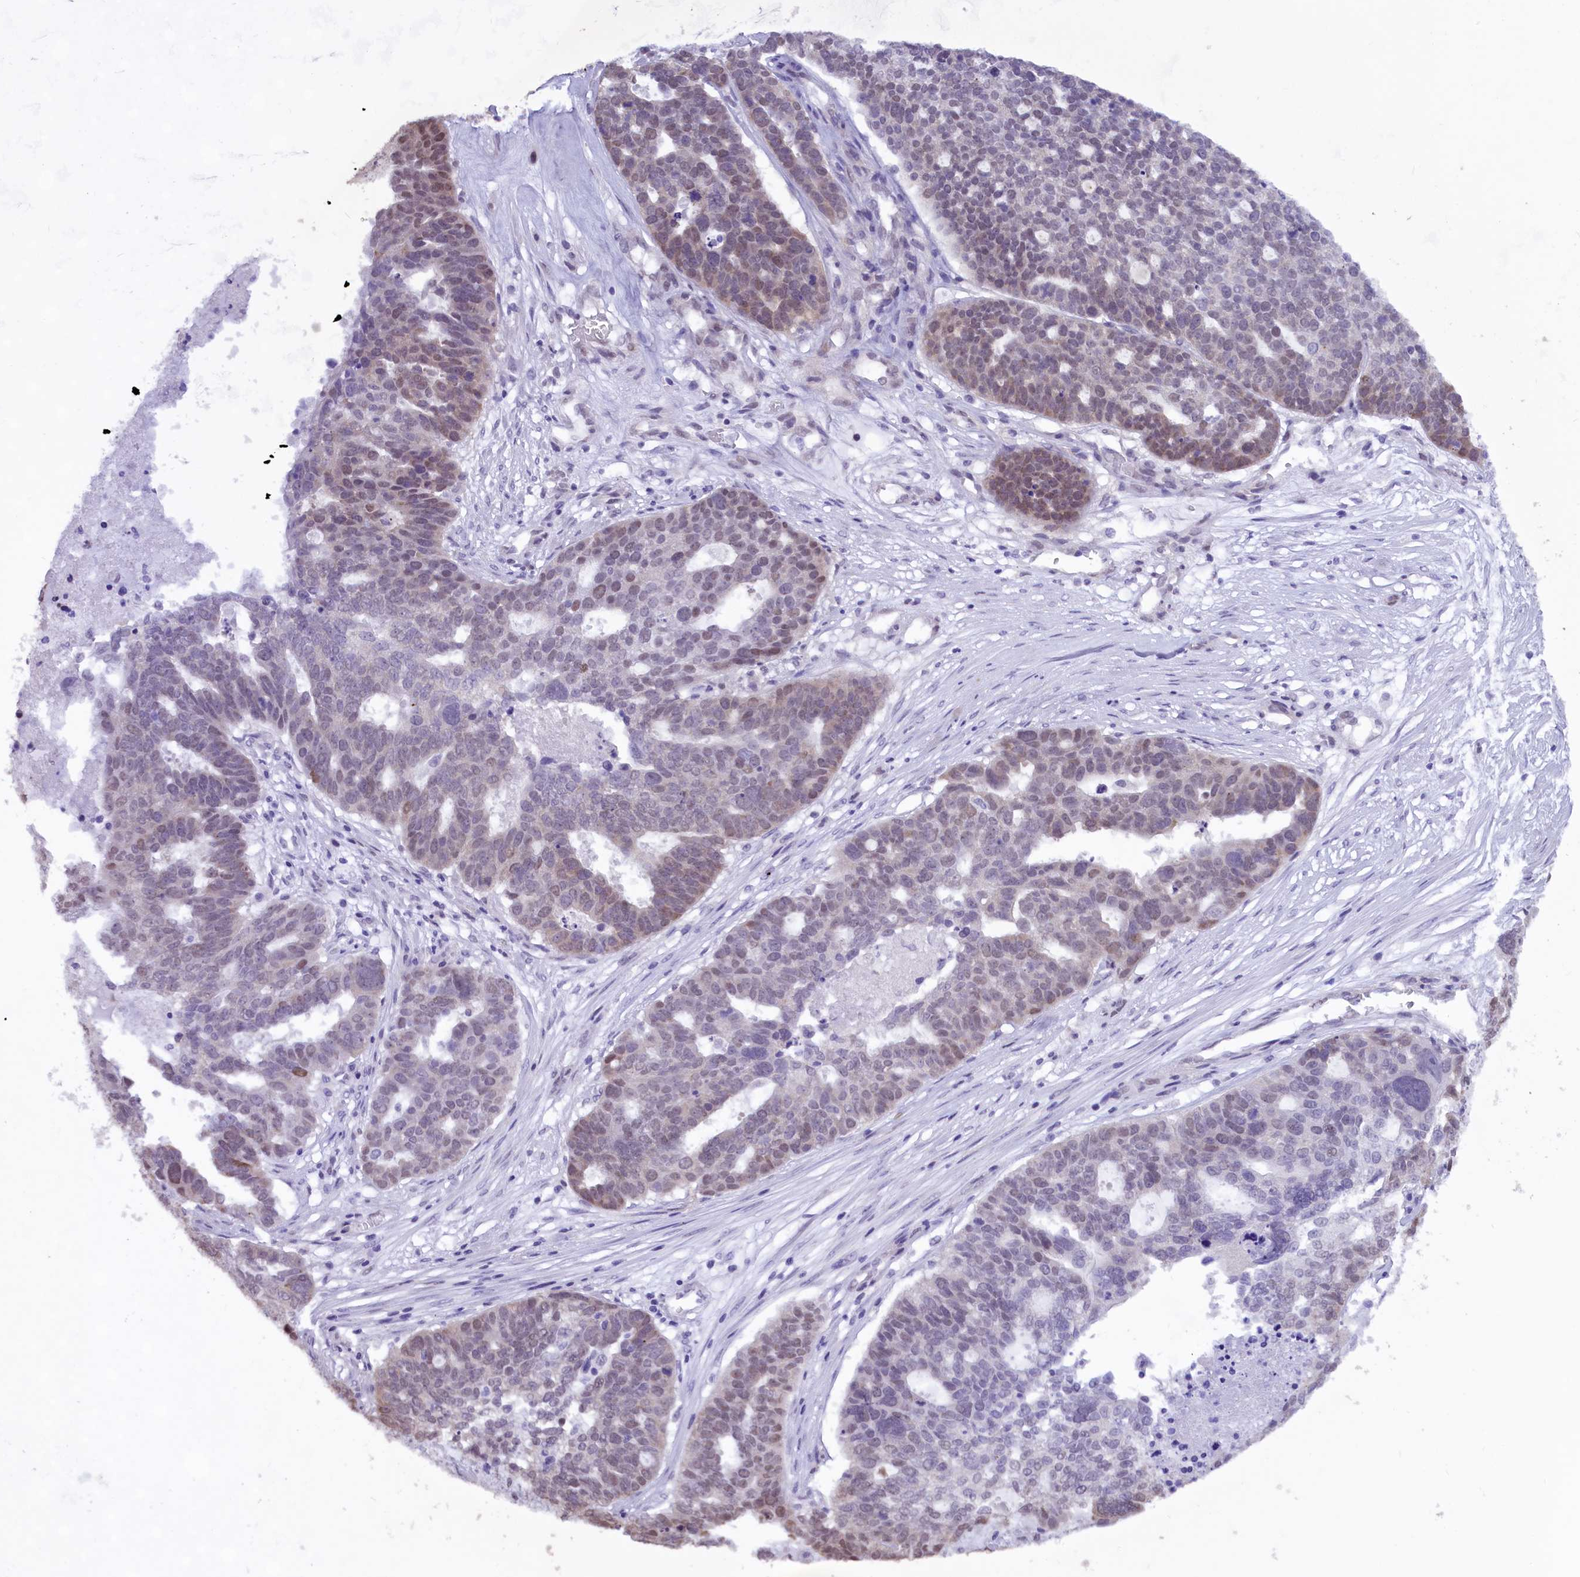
{"staining": {"intensity": "weak", "quantity": "<25%", "location": "nuclear"}, "tissue": "ovarian cancer", "cell_type": "Tumor cells", "image_type": "cancer", "snomed": [{"axis": "morphology", "description": "Cystadenocarcinoma, serous, NOS"}, {"axis": "topography", "description": "Ovary"}], "caption": "Tumor cells show no significant protein staining in ovarian cancer.", "gene": "RPS6KB1", "patient": {"sex": "female", "age": 59}}